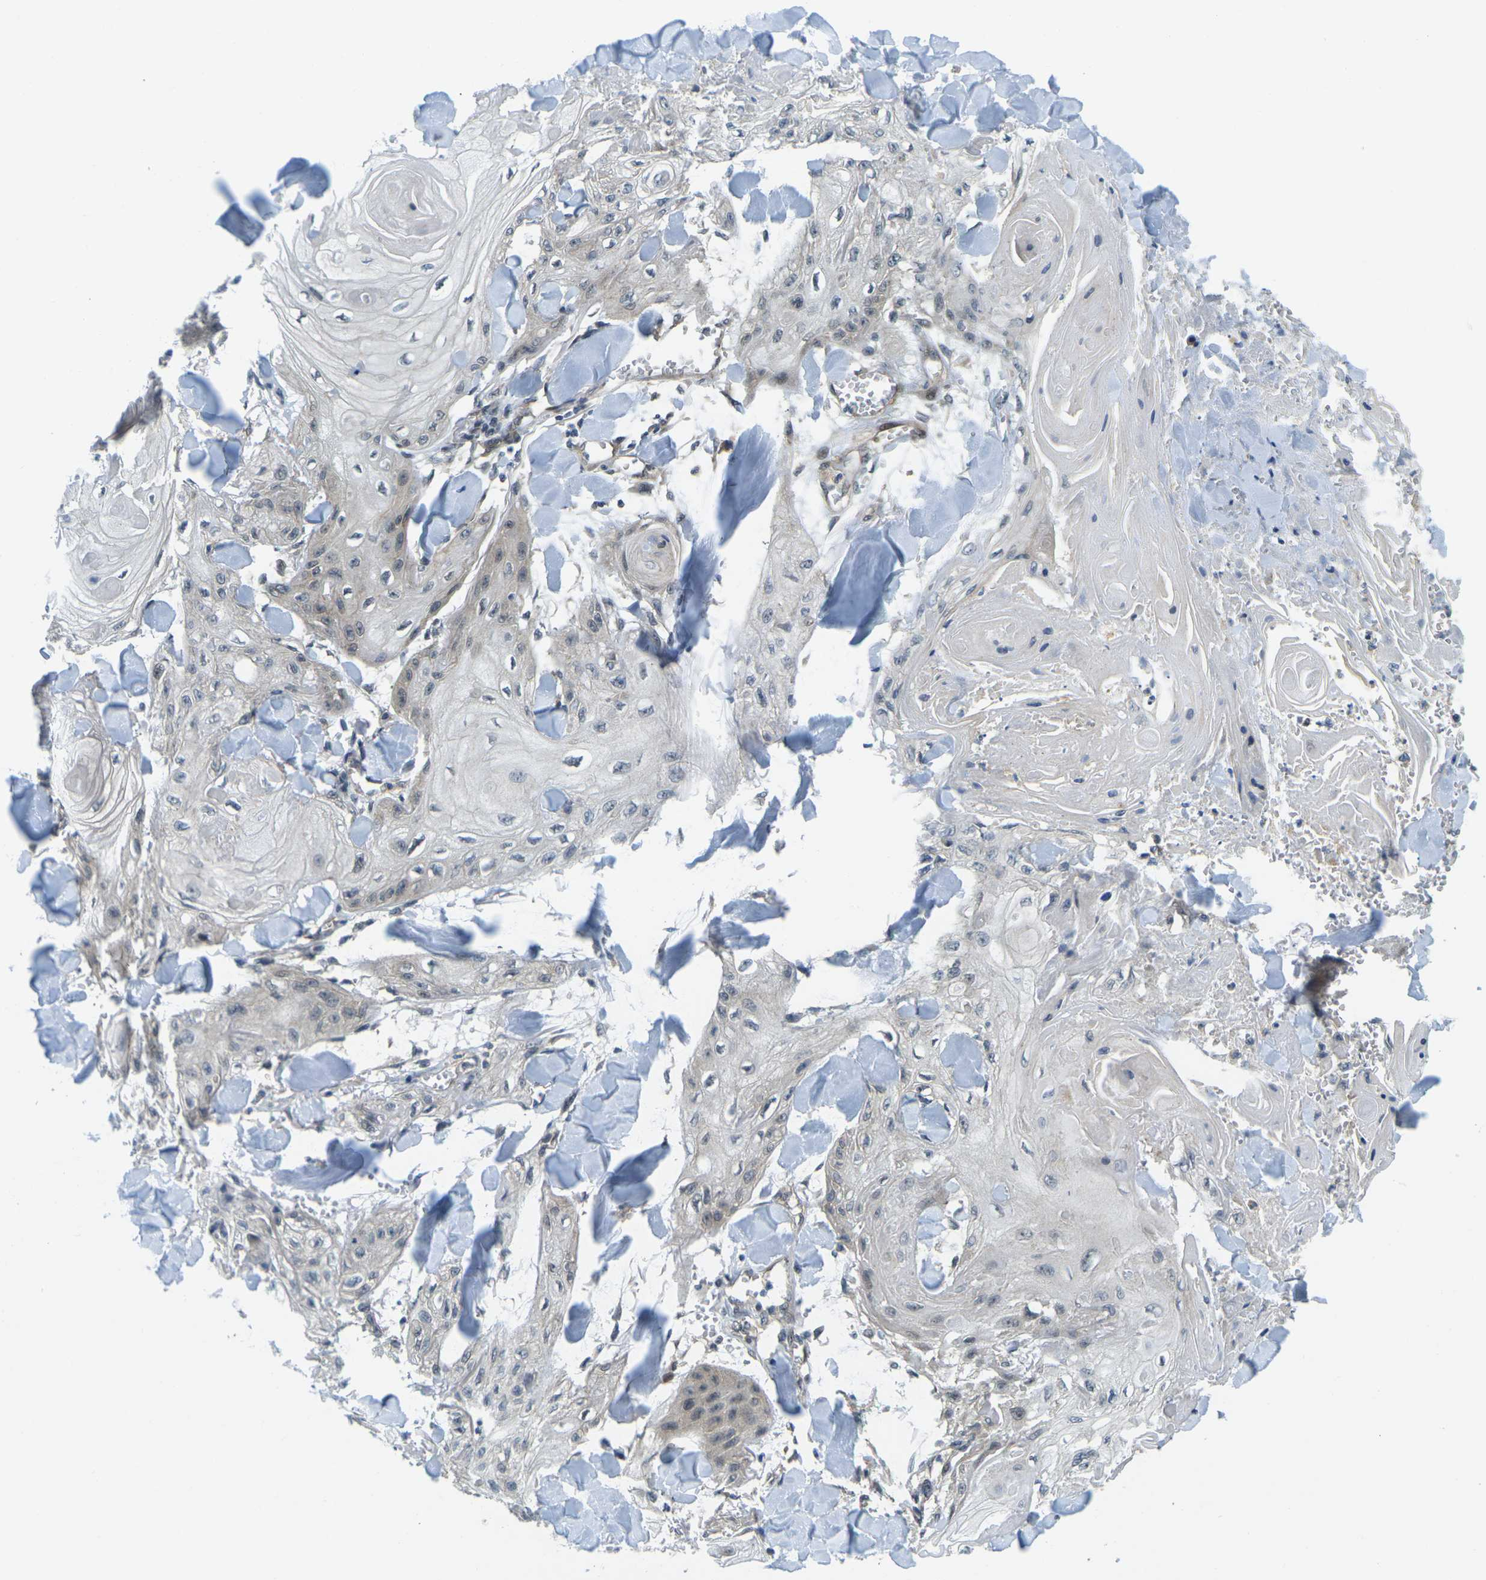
{"staining": {"intensity": "weak", "quantity": "<25%", "location": "cytoplasmic/membranous"}, "tissue": "skin cancer", "cell_type": "Tumor cells", "image_type": "cancer", "snomed": [{"axis": "morphology", "description": "Squamous cell carcinoma, NOS"}, {"axis": "topography", "description": "Skin"}], "caption": "Protein analysis of skin squamous cell carcinoma displays no significant positivity in tumor cells. Nuclei are stained in blue.", "gene": "KCTD10", "patient": {"sex": "male", "age": 74}}